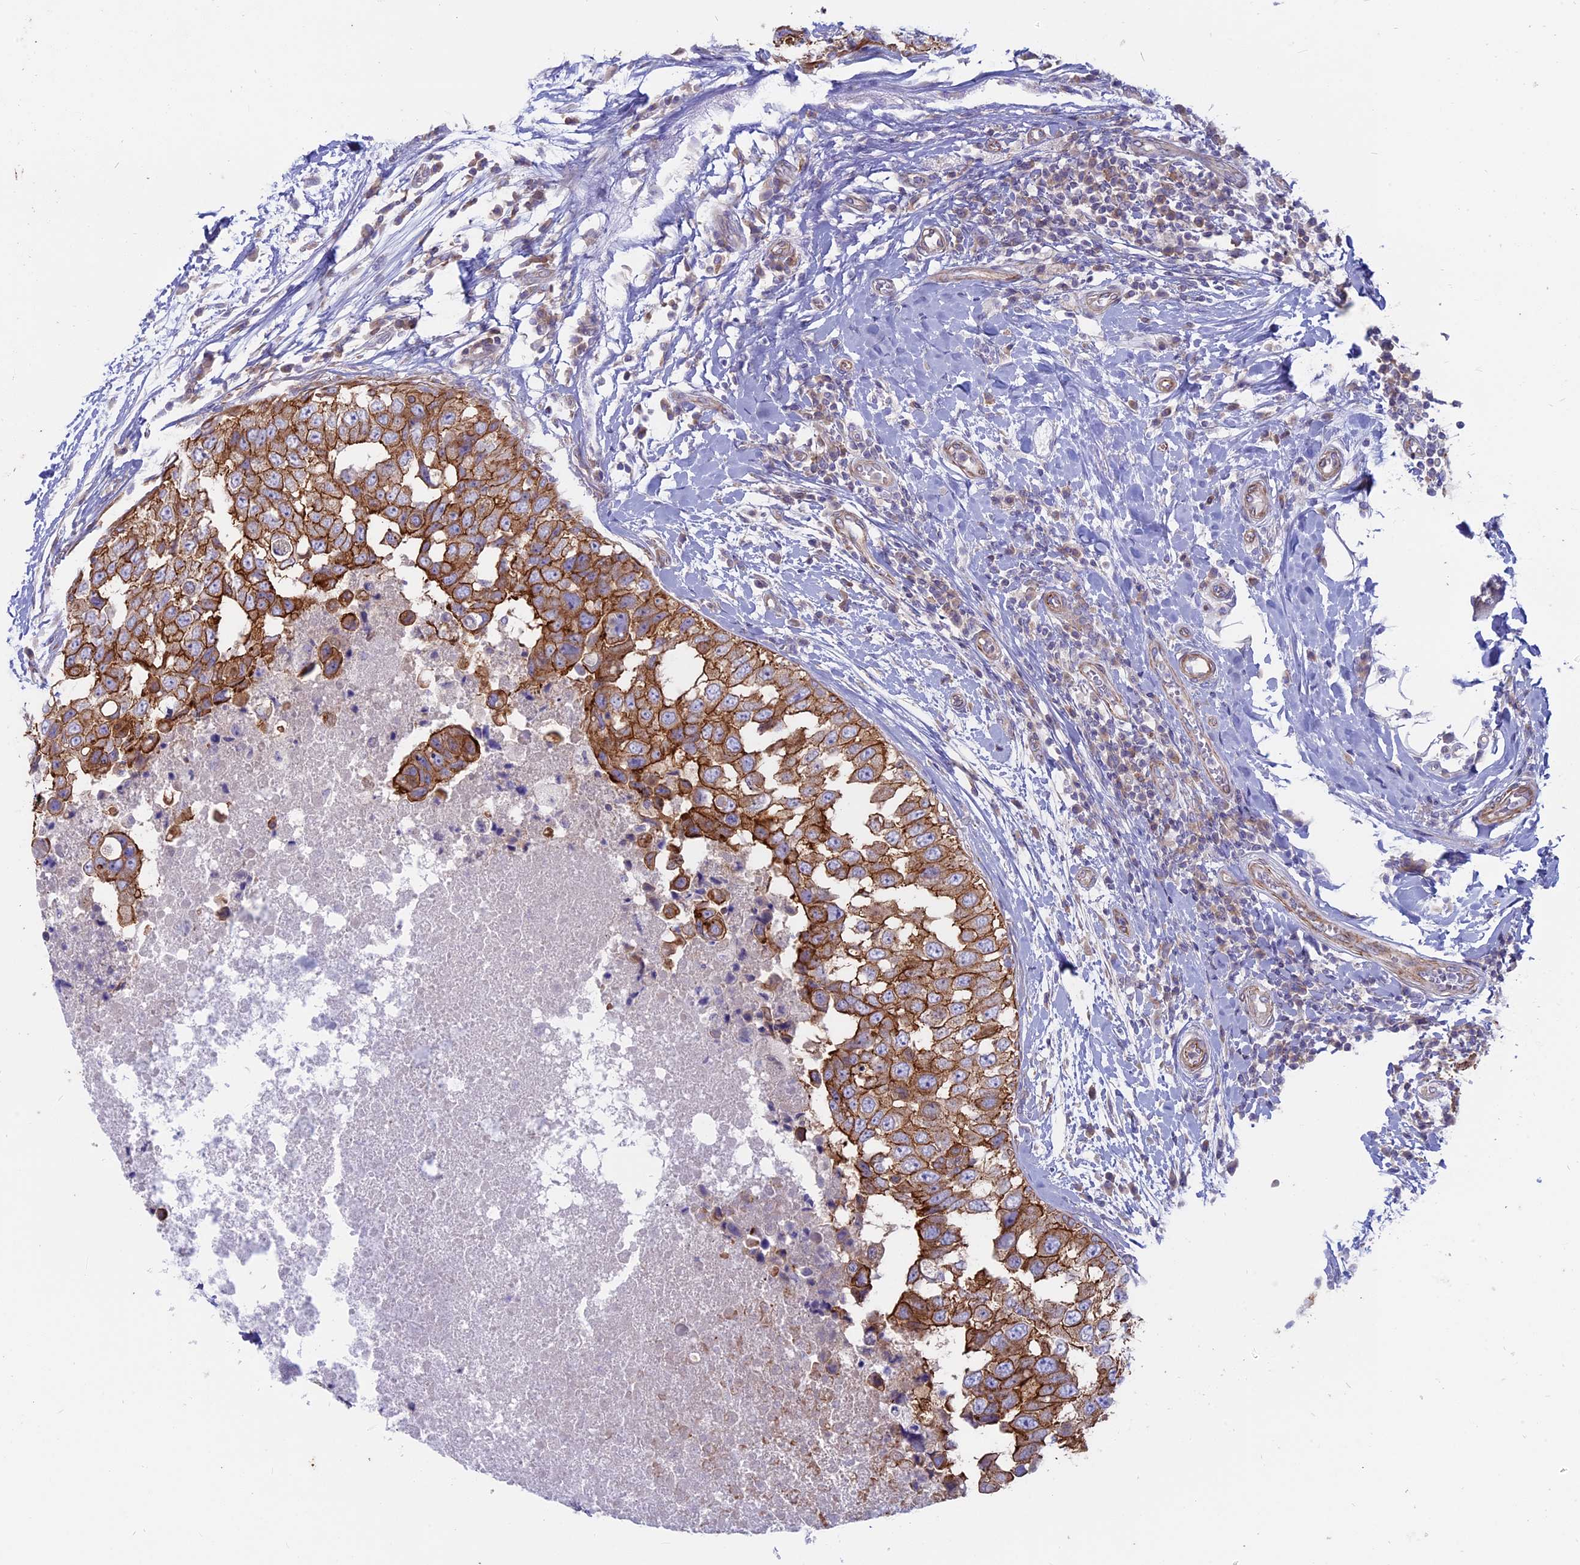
{"staining": {"intensity": "strong", "quantity": ">75%", "location": "cytoplasmic/membranous"}, "tissue": "breast cancer", "cell_type": "Tumor cells", "image_type": "cancer", "snomed": [{"axis": "morphology", "description": "Duct carcinoma"}, {"axis": "topography", "description": "Breast"}], "caption": "Tumor cells display high levels of strong cytoplasmic/membranous positivity in approximately >75% of cells in breast cancer.", "gene": "MYO5B", "patient": {"sex": "female", "age": 27}}